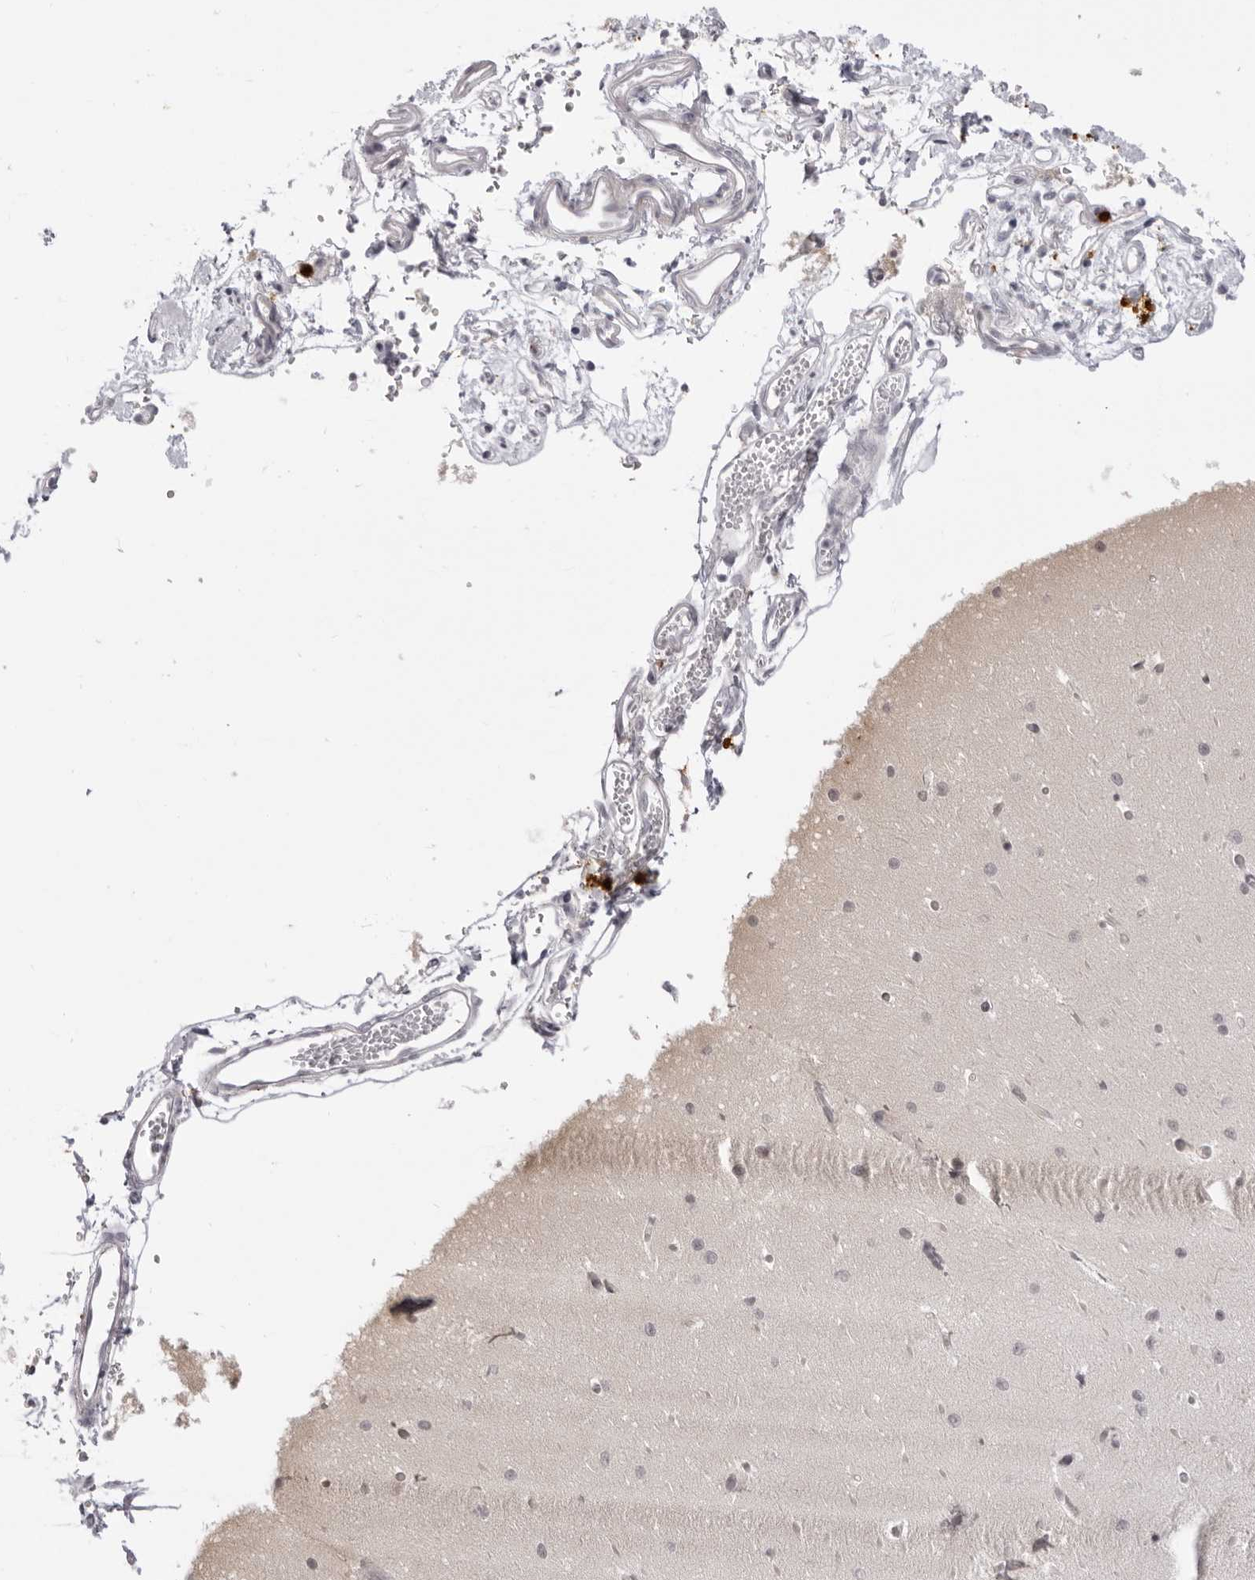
{"staining": {"intensity": "negative", "quantity": "none", "location": "none"}, "tissue": "cerebellum", "cell_type": "Cells in granular layer", "image_type": "normal", "snomed": [{"axis": "morphology", "description": "Normal tissue, NOS"}, {"axis": "topography", "description": "Cerebellum"}], "caption": "High power microscopy image of an immunohistochemistry (IHC) histopathology image of unremarkable cerebellum, revealing no significant positivity in cells in granular layer.", "gene": "SUGCT", "patient": {"sex": "male", "age": 37}}